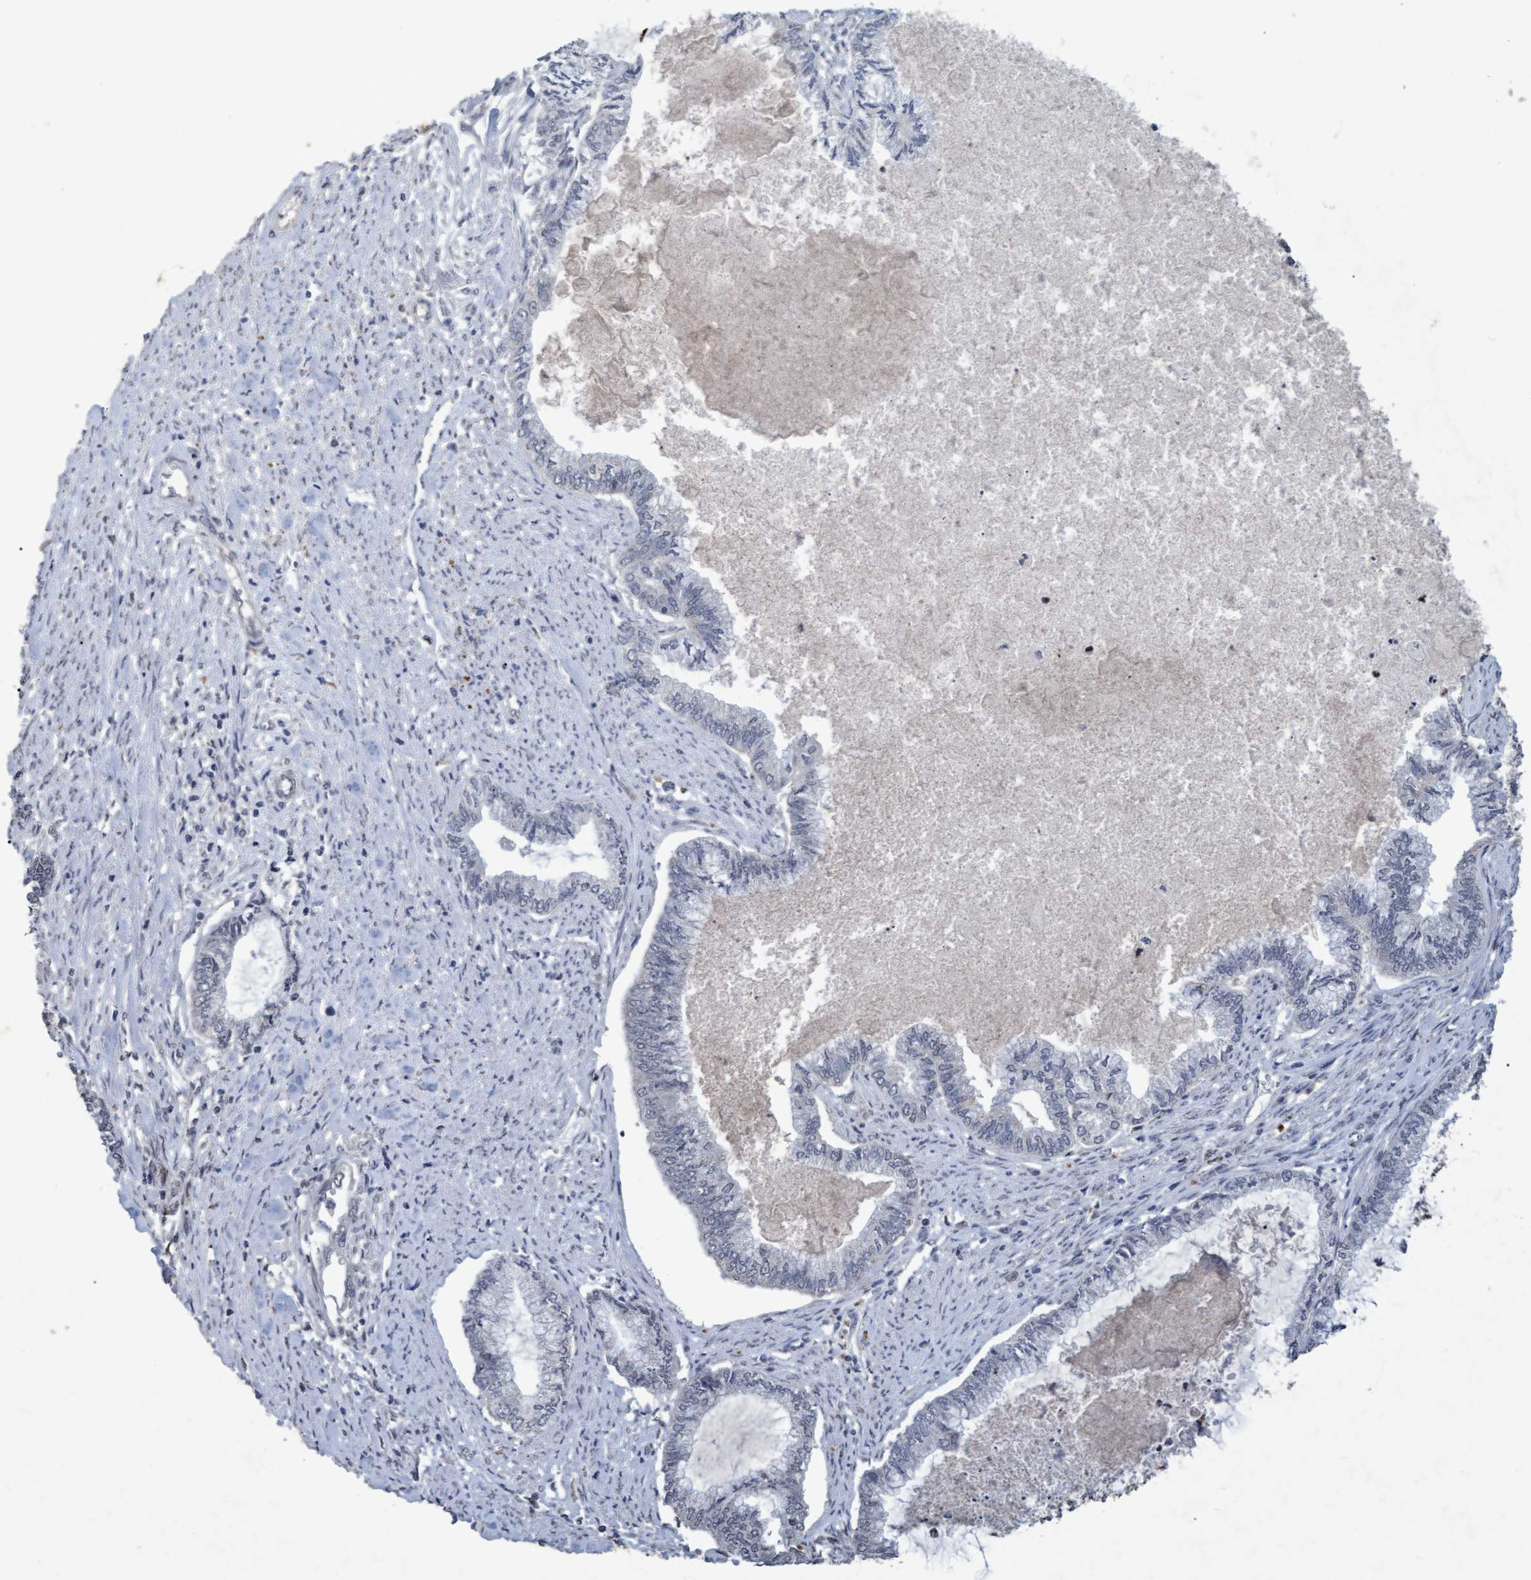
{"staining": {"intensity": "negative", "quantity": "none", "location": "none"}, "tissue": "endometrial cancer", "cell_type": "Tumor cells", "image_type": "cancer", "snomed": [{"axis": "morphology", "description": "Adenocarcinoma, NOS"}, {"axis": "topography", "description": "Endometrium"}], "caption": "Immunohistochemistry (IHC) photomicrograph of neoplastic tissue: human endometrial cancer (adenocarcinoma) stained with DAB (3,3'-diaminobenzidine) displays no significant protein staining in tumor cells.", "gene": "GALC", "patient": {"sex": "female", "age": 86}}